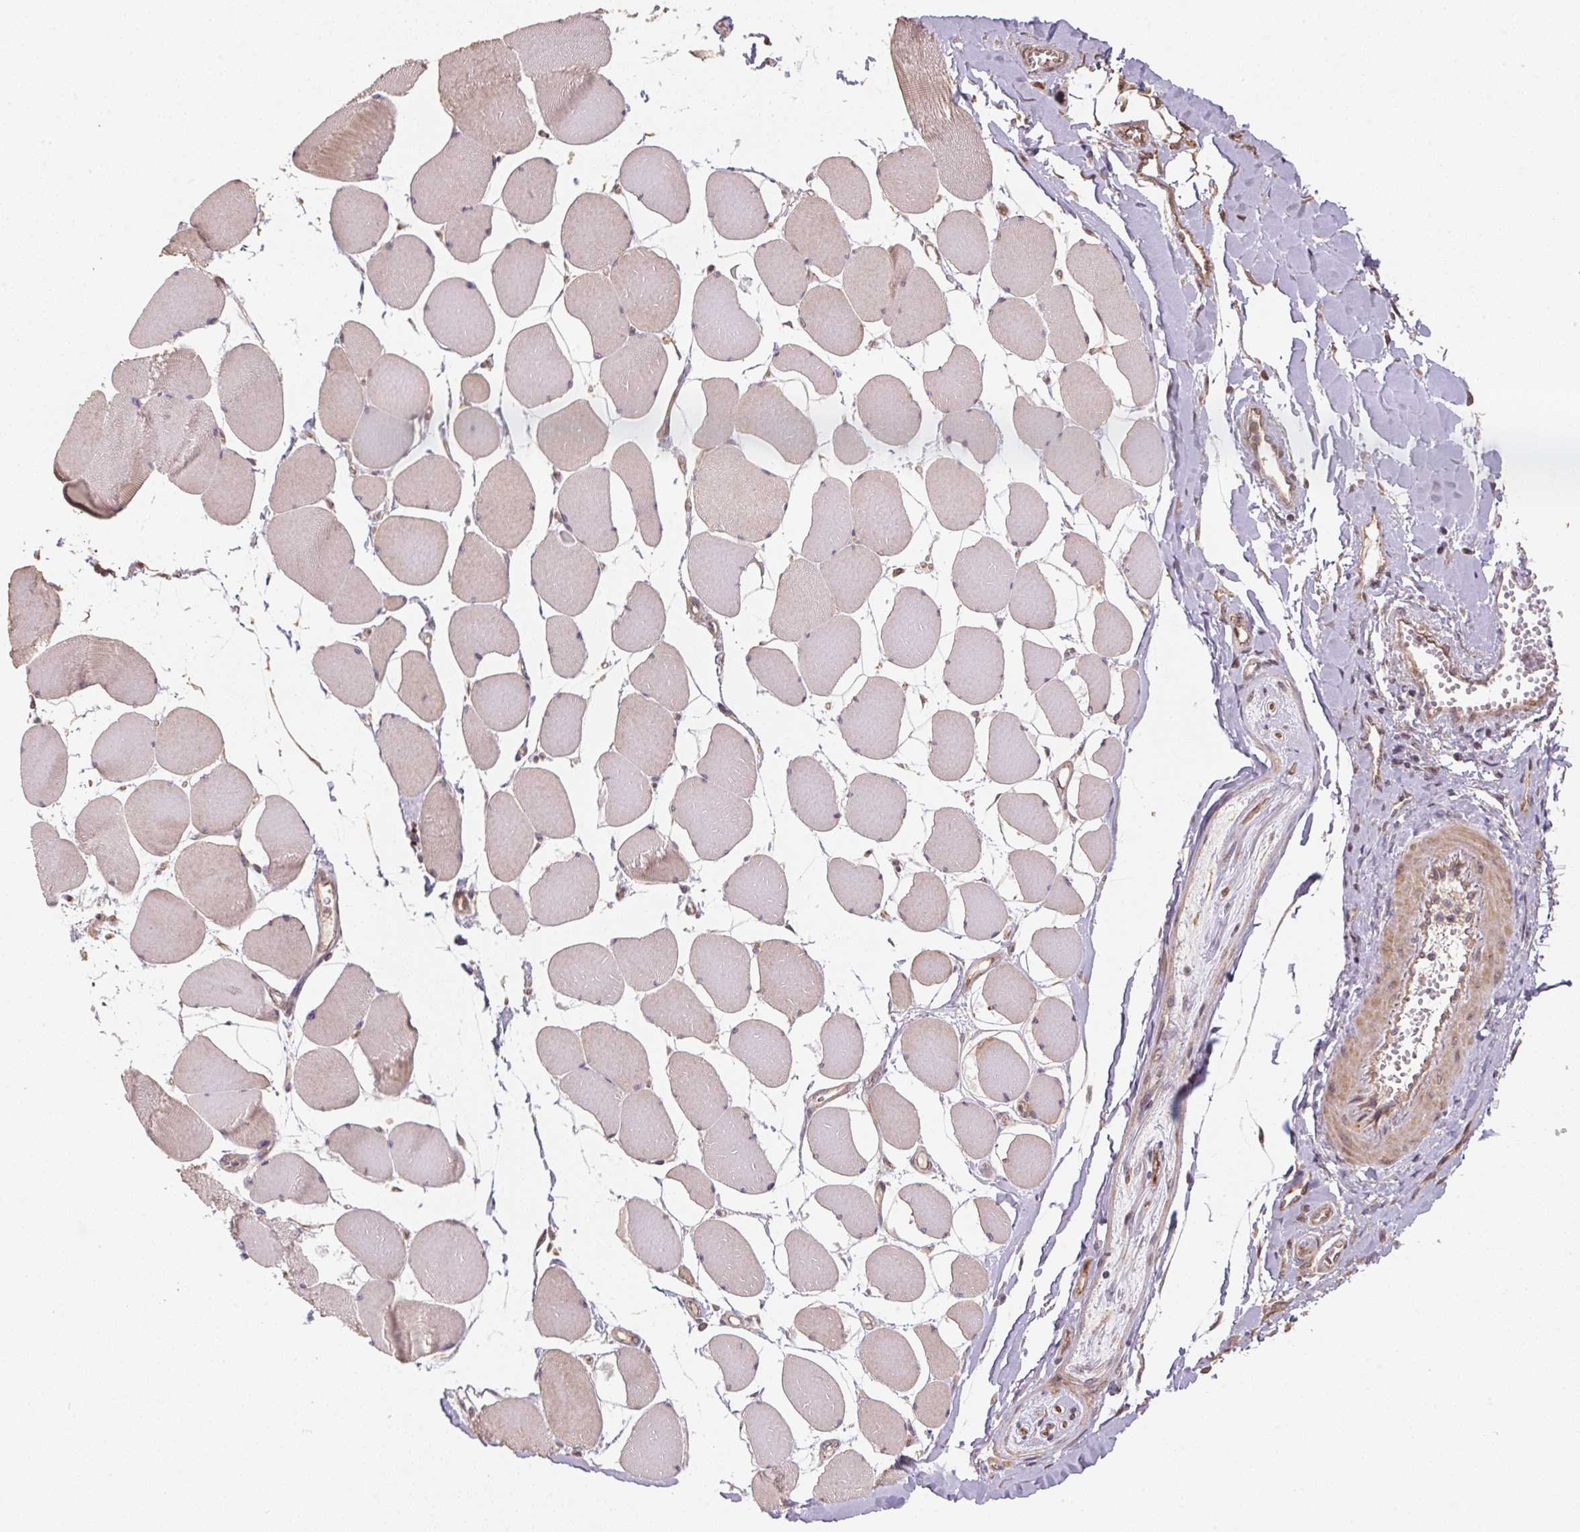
{"staining": {"intensity": "weak", "quantity": "25%-75%", "location": "cytoplasmic/membranous"}, "tissue": "skeletal muscle", "cell_type": "Myocytes", "image_type": "normal", "snomed": [{"axis": "morphology", "description": "Normal tissue, NOS"}, {"axis": "topography", "description": "Skeletal muscle"}], "caption": "Immunohistochemical staining of unremarkable skeletal muscle shows weak cytoplasmic/membranous protein staining in approximately 25%-75% of myocytes.", "gene": "TMEM222", "patient": {"sex": "female", "age": 75}}